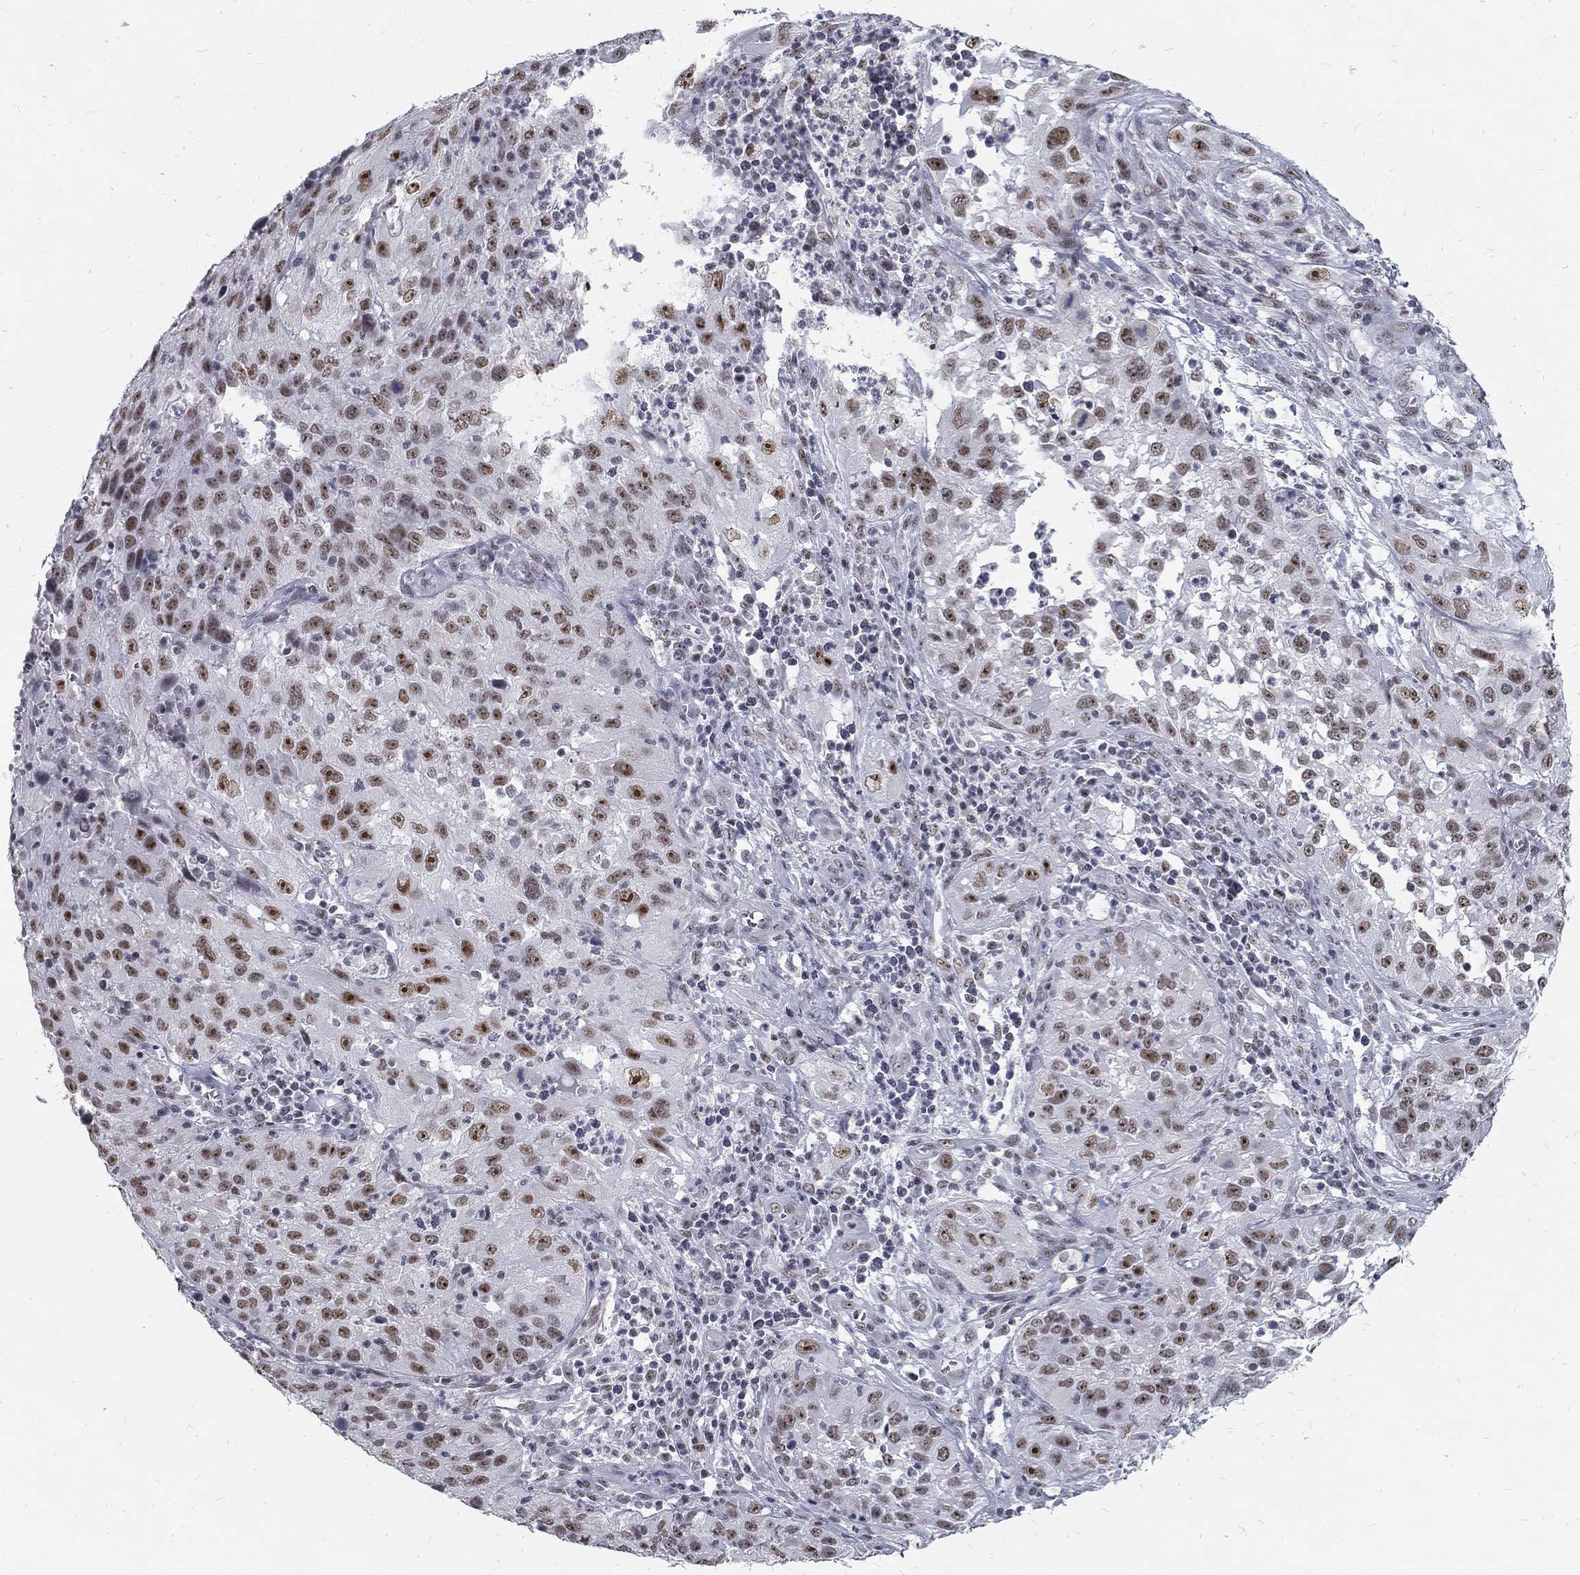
{"staining": {"intensity": "moderate", "quantity": "25%-75%", "location": "nuclear"}, "tissue": "cervical cancer", "cell_type": "Tumor cells", "image_type": "cancer", "snomed": [{"axis": "morphology", "description": "Squamous cell carcinoma, NOS"}, {"axis": "topography", "description": "Cervix"}], "caption": "Immunohistochemistry (IHC) (DAB (3,3'-diaminobenzidine)) staining of cervical cancer shows moderate nuclear protein positivity in approximately 25%-75% of tumor cells. The staining is performed using DAB brown chromogen to label protein expression. The nuclei are counter-stained blue using hematoxylin.", "gene": "SNORC", "patient": {"sex": "female", "age": 32}}